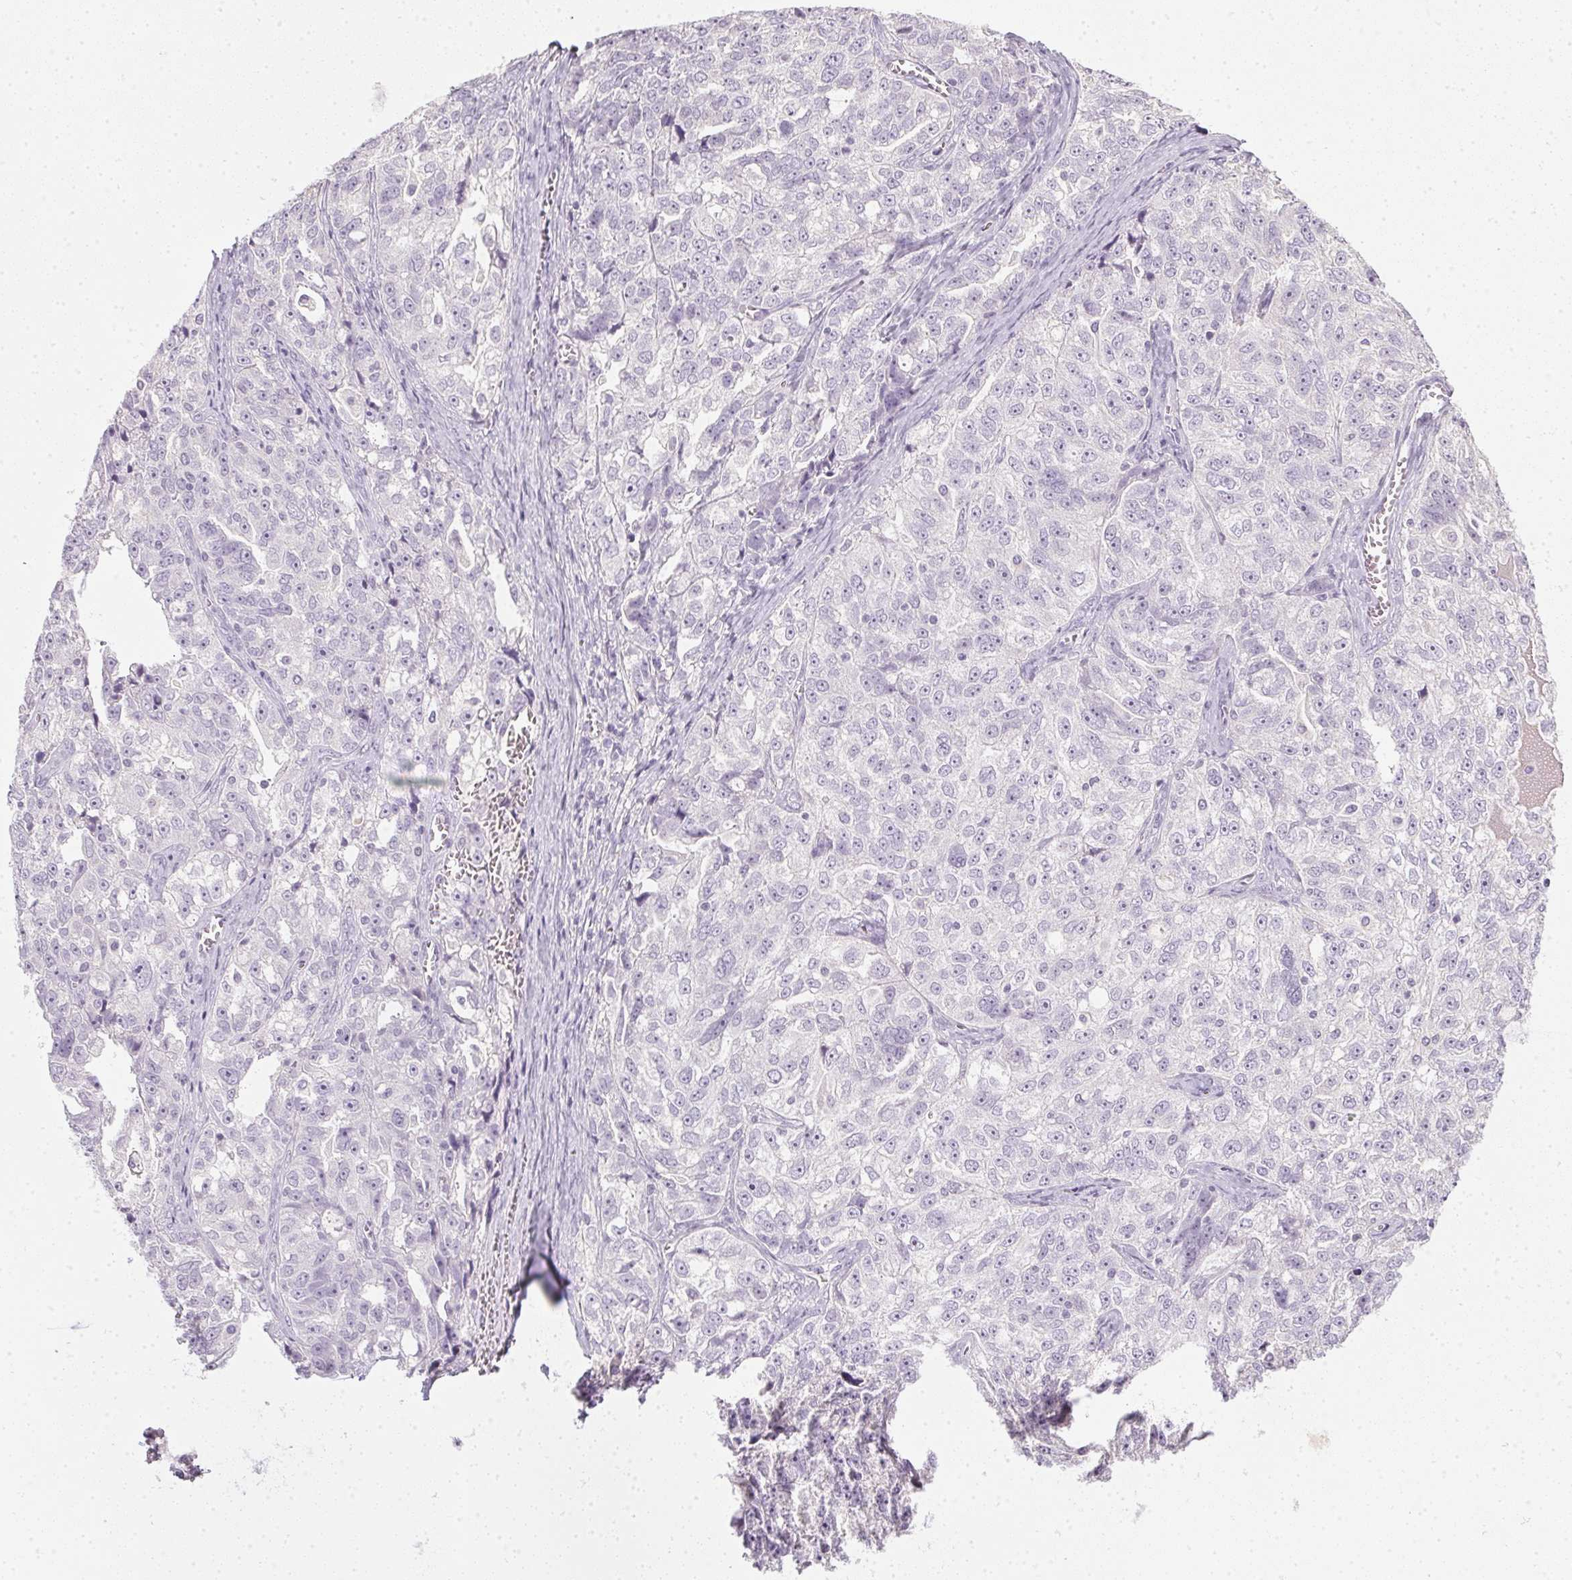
{"staining": {"intensity": "negative", "quantity": "none", "location": "none"}, "tissue": "ovarian cancer", "cell_type": "Tumor cells", "image_type": "cancer", "snomed": [{"axis": "morphology", "description": "Cystadenocarcinoma, serous, NOS"}, {"axis": "topography", "description": "Ovary"}], "caption": "The photomicrograph displays no significant expression in tumor cells of ovarian cancer.", "gene": "TMEM72", "patient": {"sex": "female", "age": 51}}